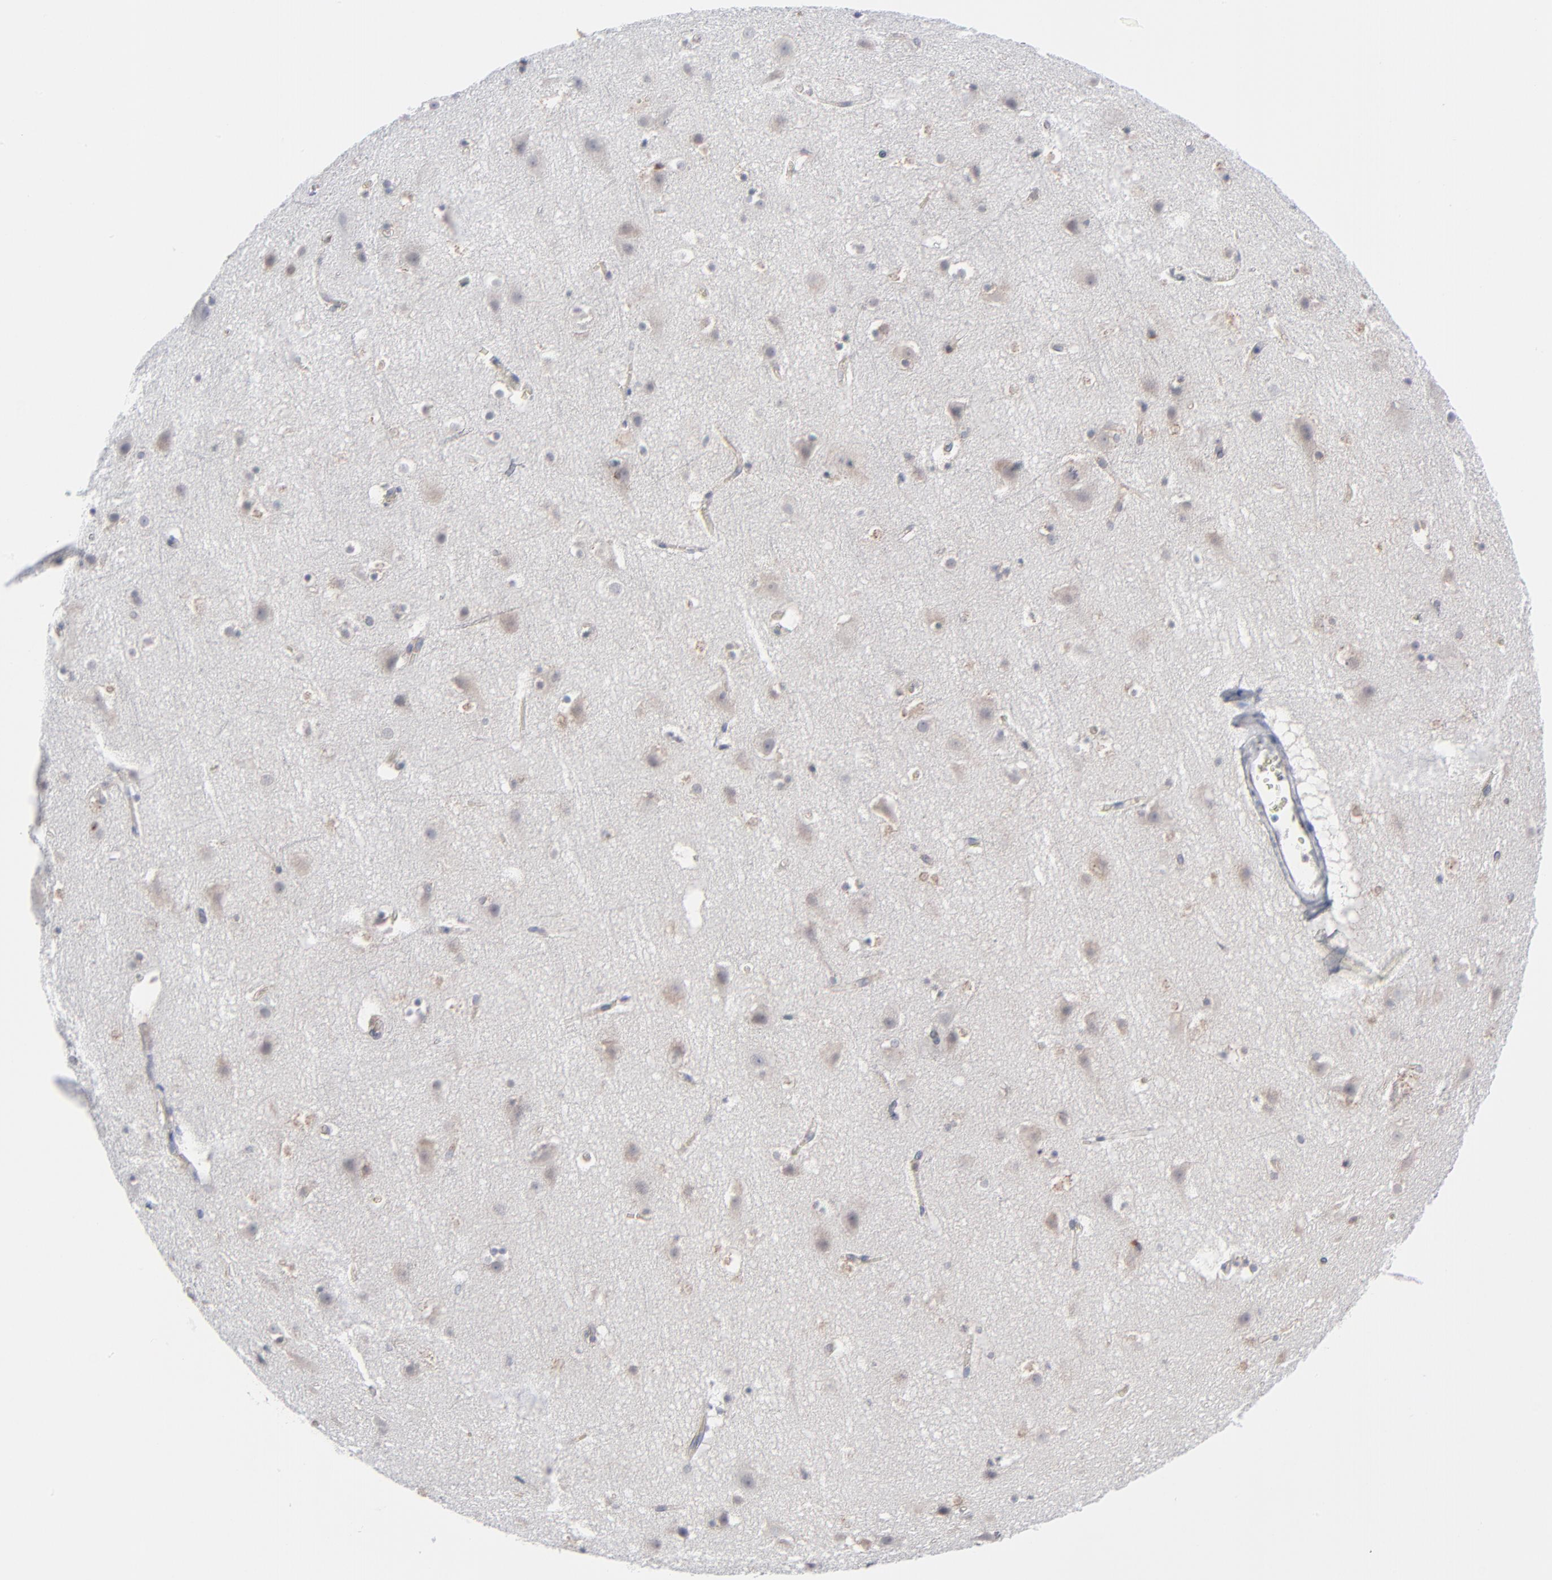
{"staining": {"intensity": "weak", "quantity": ">75%", "location": "cytoplasmic/membranous"}, "tissue": "cerebral cortex", "cell_type": "Endothelial cells", "image_type": "normal", "snomed": [{"axis": "morphology", "description": "Normal tissue, NOS"}, {"axis": "topography", "description": "Cerebral cortex"}], "caption": "Protein expression analysis of unremarkable cerebral cortex reveals weak cytoplasmic/membranous staining in approximately >75% of endothelial cells.", "gene": "KDSR", "patient": {"sex": "male", "age": 45}}